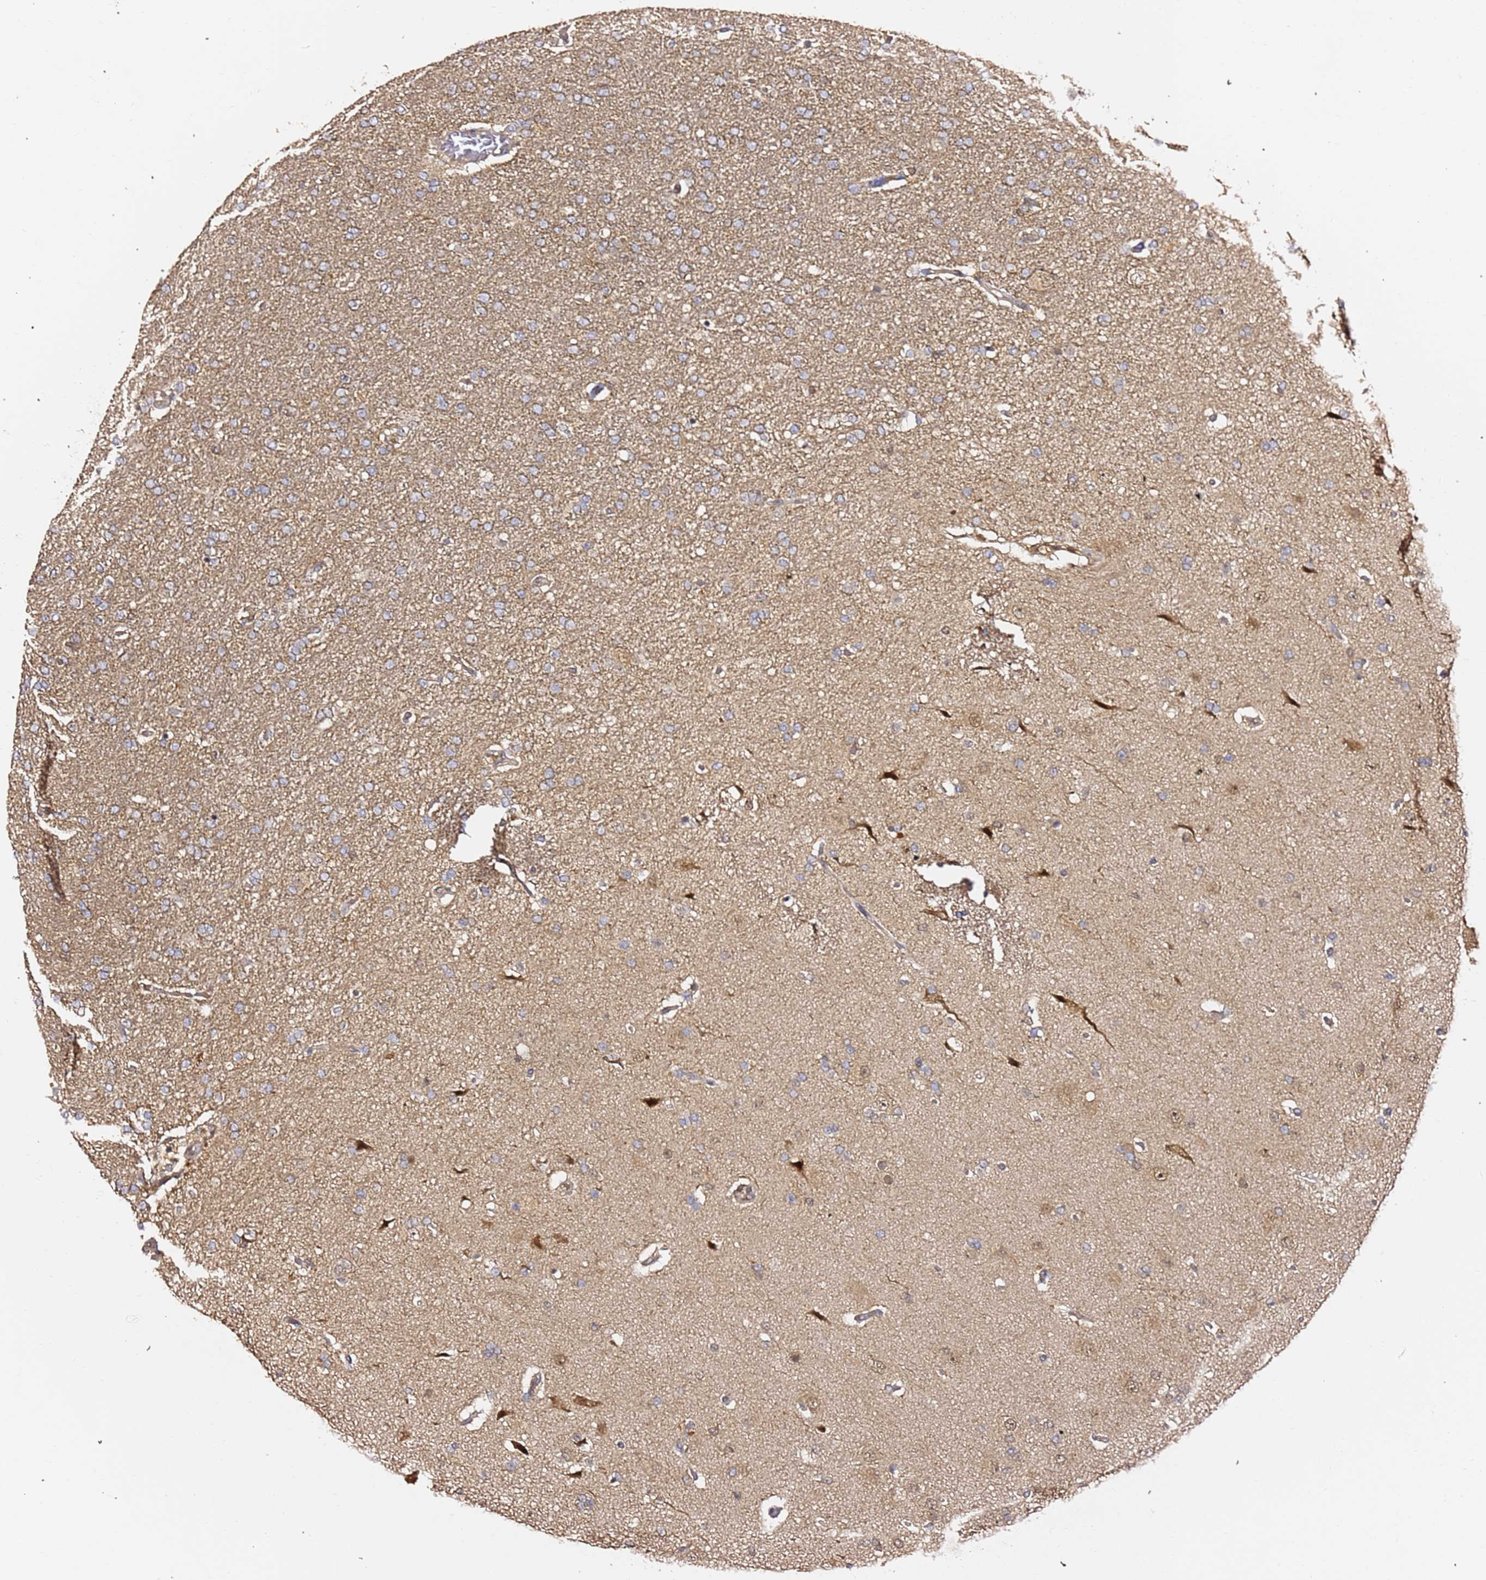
{"staining": {"intensity": "weak", "quantity": "25%-75%", "location": "cytoplasmic/membranous"}, "tissue": "glioma", "cell_type": "Tumor cells", "image_type": "cancer", "snomed": [{"axis": "morphology", "description": "Glioma, malignant, High grade"}, {"axis": "topography", "description": "Brain"}], "caption": "Weak cytoplasmic/membranous positivity for a protein is identified in about 25%-75% of tumor cells of malignant glioma (high-grade) using IHC.", "gene": "OR5V1", "patient": {"sex": "male", "age": 72}}